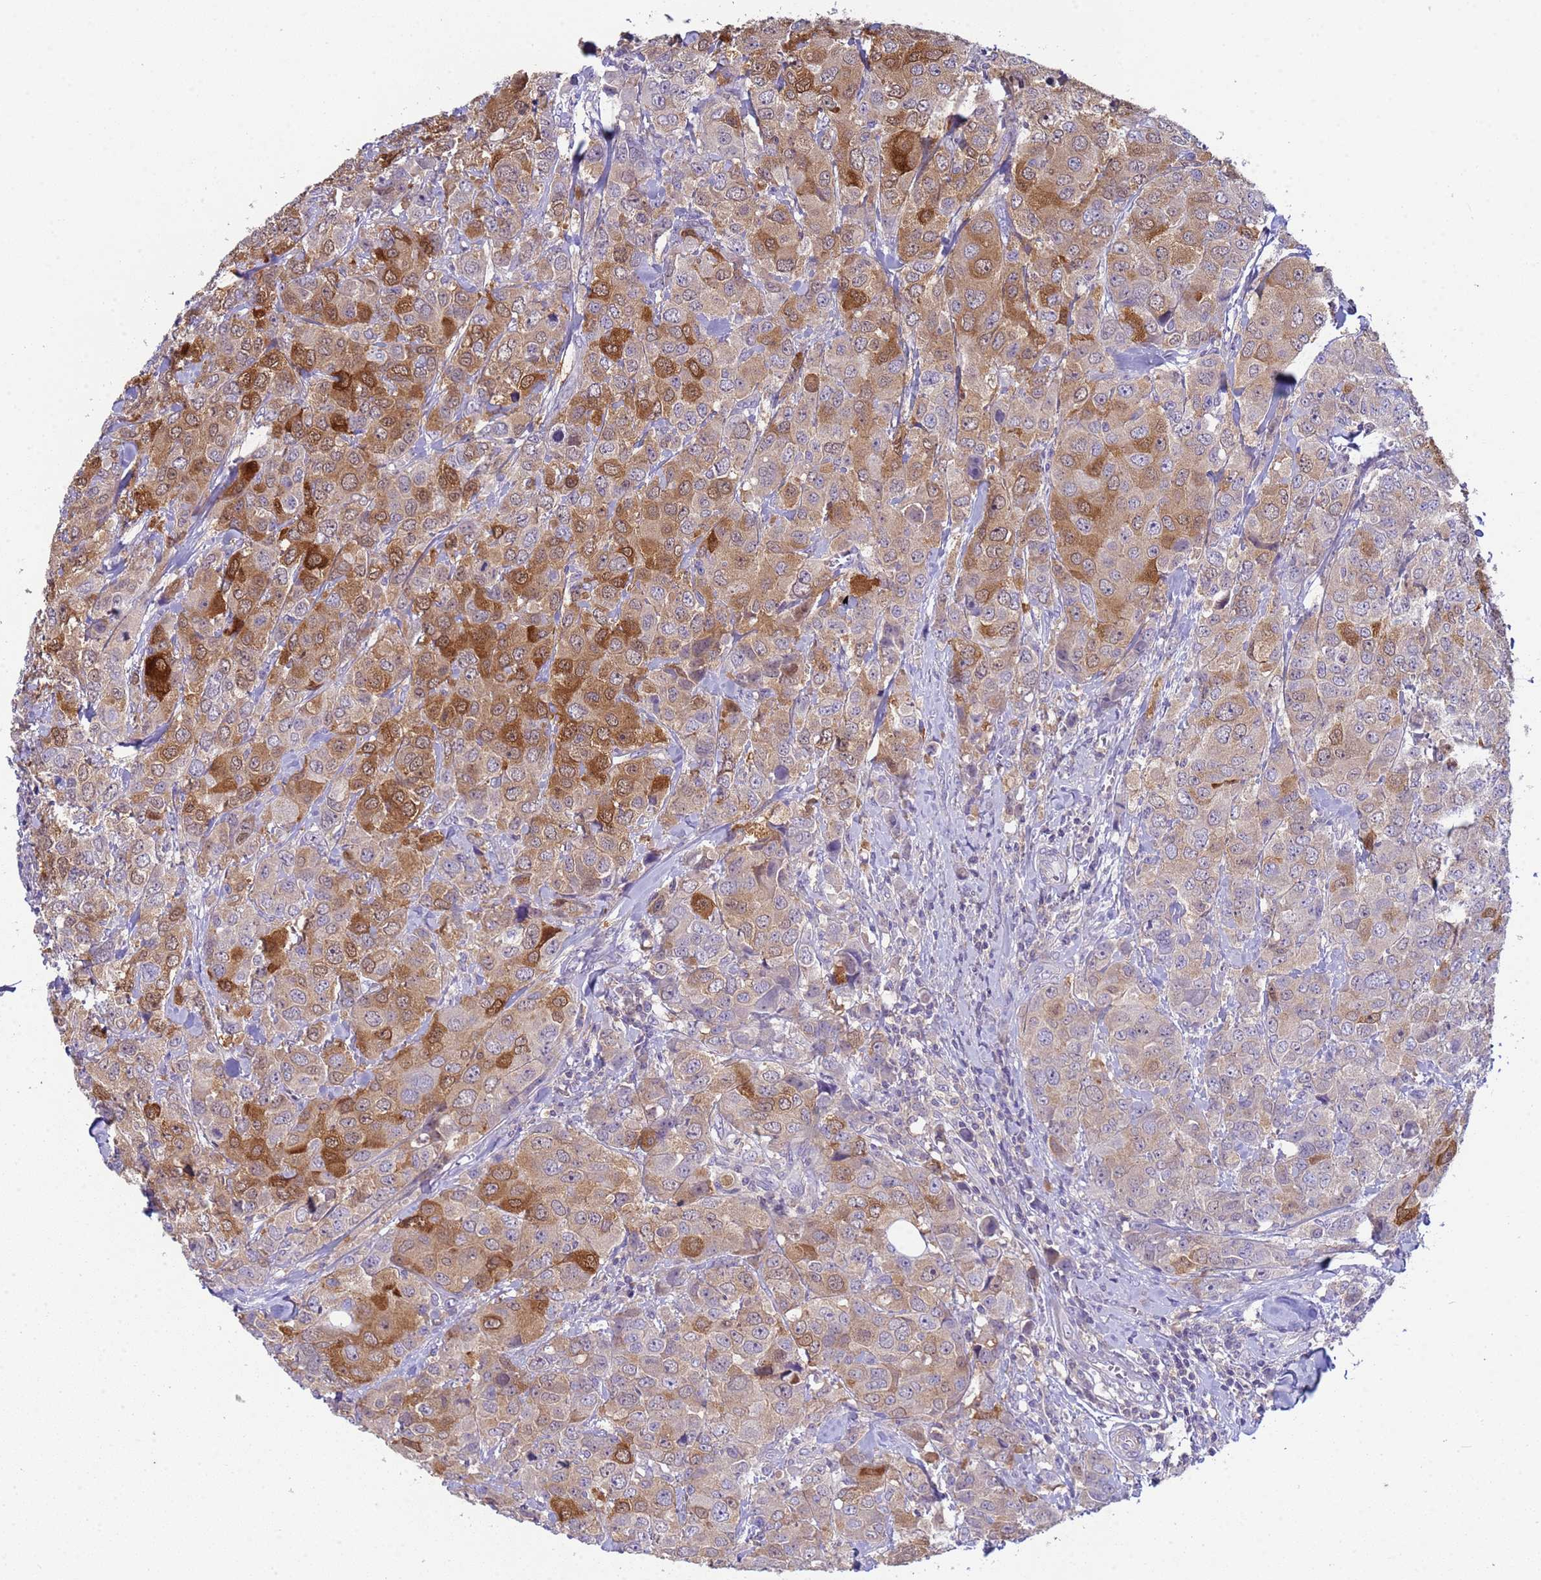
{"staining": {"intensity": "strong", "quantity": "25%-75%", "location": "cytoplasmic/membranous,nuclear"}, "tissue": "breast cancer", "cell_type": "Tumor cells", "image_type": "cancer", "snomed": [{"axis": "morphology", "description": "Duct carcinoma"}, {"axis": "topography", "description": "Breast"}], "caption": "Intraductal carcinoma (breast) stained with DAB (3,3'-diaminobenzidine) immunohistochemistry displays high levels of strong cytoplasmic/membranous and nuclear staining in approximately 25%-75% of tumor cells.", "gene": "KLHL13", "patient": {"sex": "female", "age": 43}}